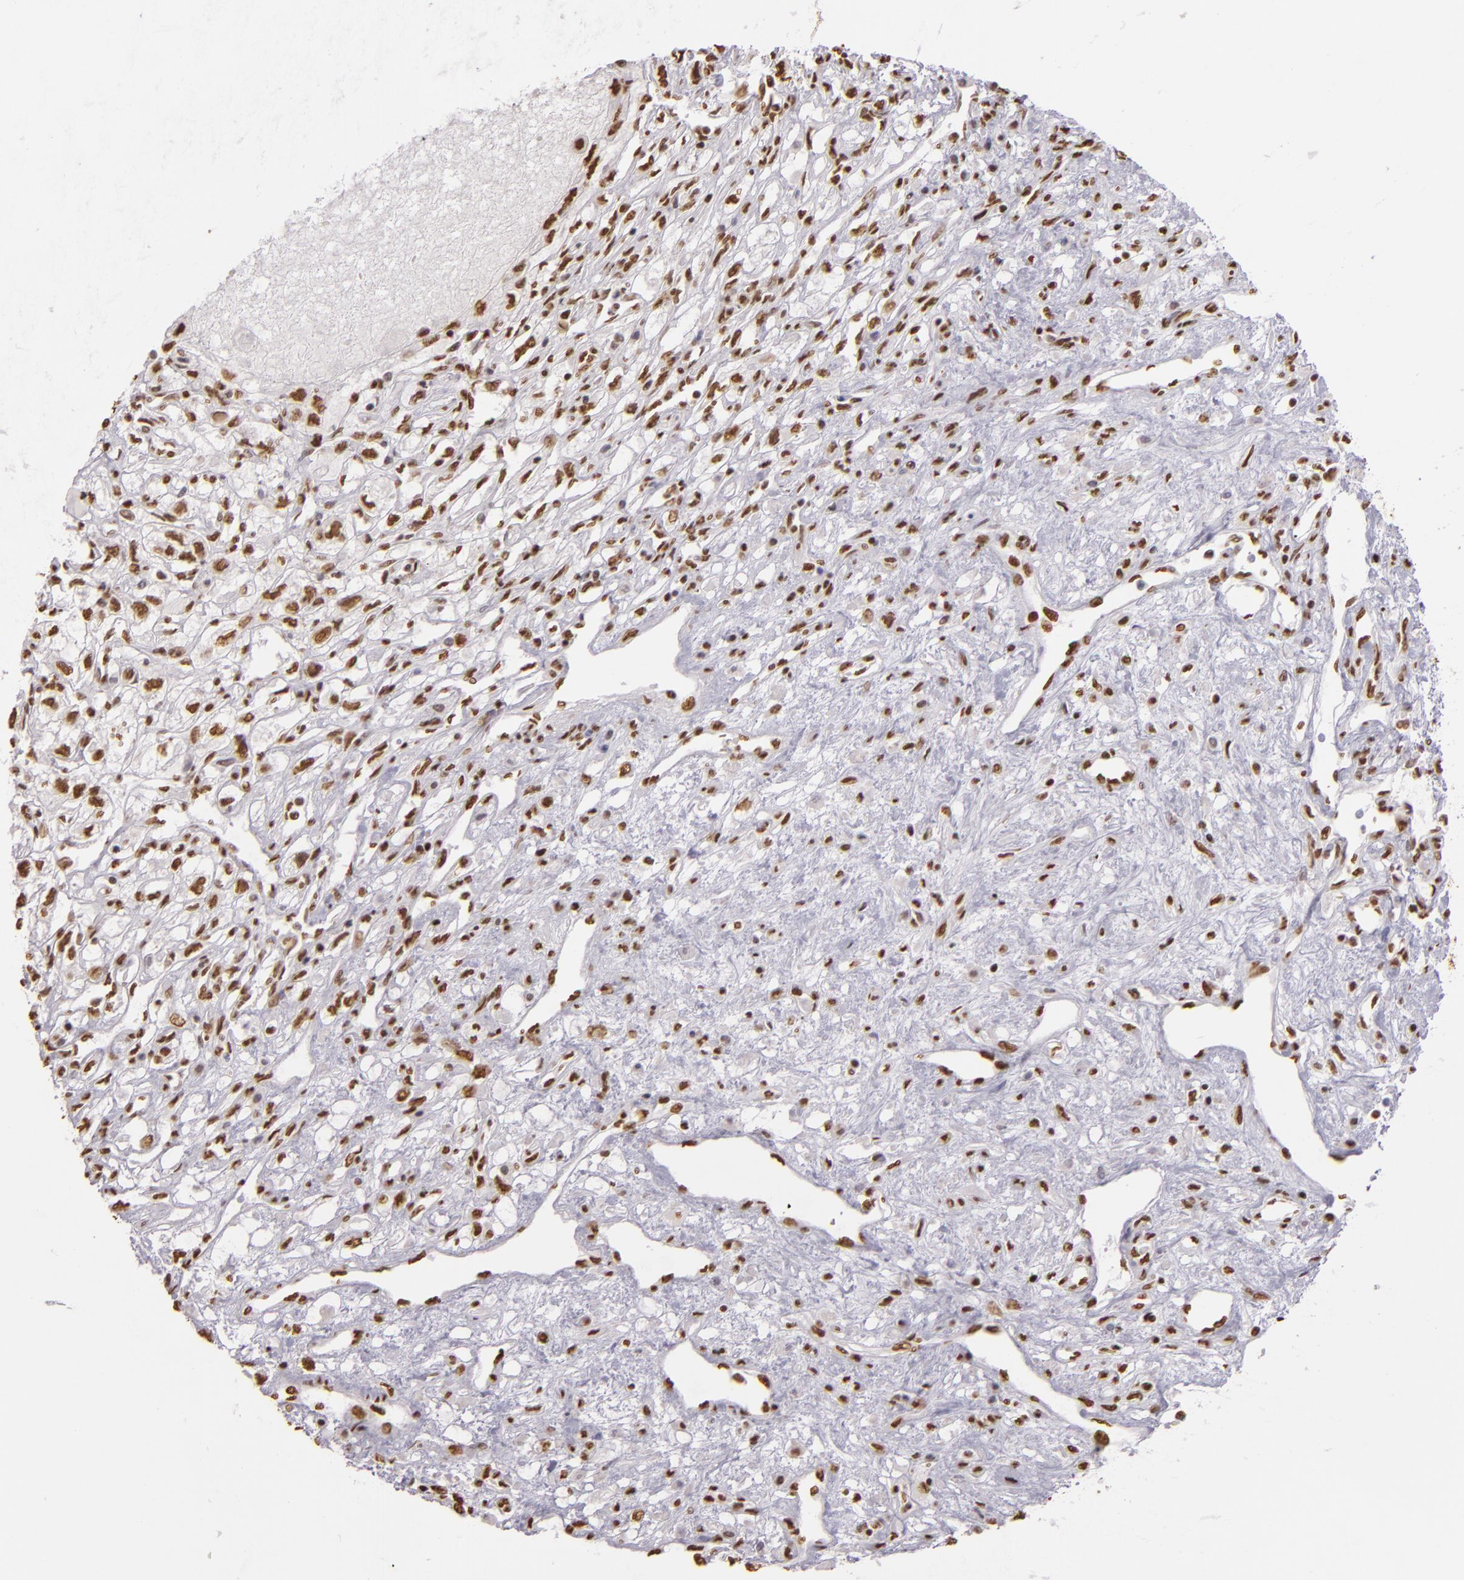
{"staining": {"intensity": "moderate", "quantity": "25%-75%", "location": "nuclear"}, "tissue": "renal cancer", "cell_type": "Tumor cells", "image_type": "cancer", "snomed": [{"axis": "morphology", "description": "Adenocarcinoma, NOS"}, {"axis": "topography", "description": "Kidney"}], "caption": "A high-resolution micrograph shows immunohistochemistry (IHC) staining of renal adenocarcinoma, which shows moderate nuclear staining in about 25%-75% of tumor cells. The protein of interest is shown in brown color, while the nuclei are stained blue.", "gene": "PAPOLA", "patient": {"sex": "male", "age": 57}}